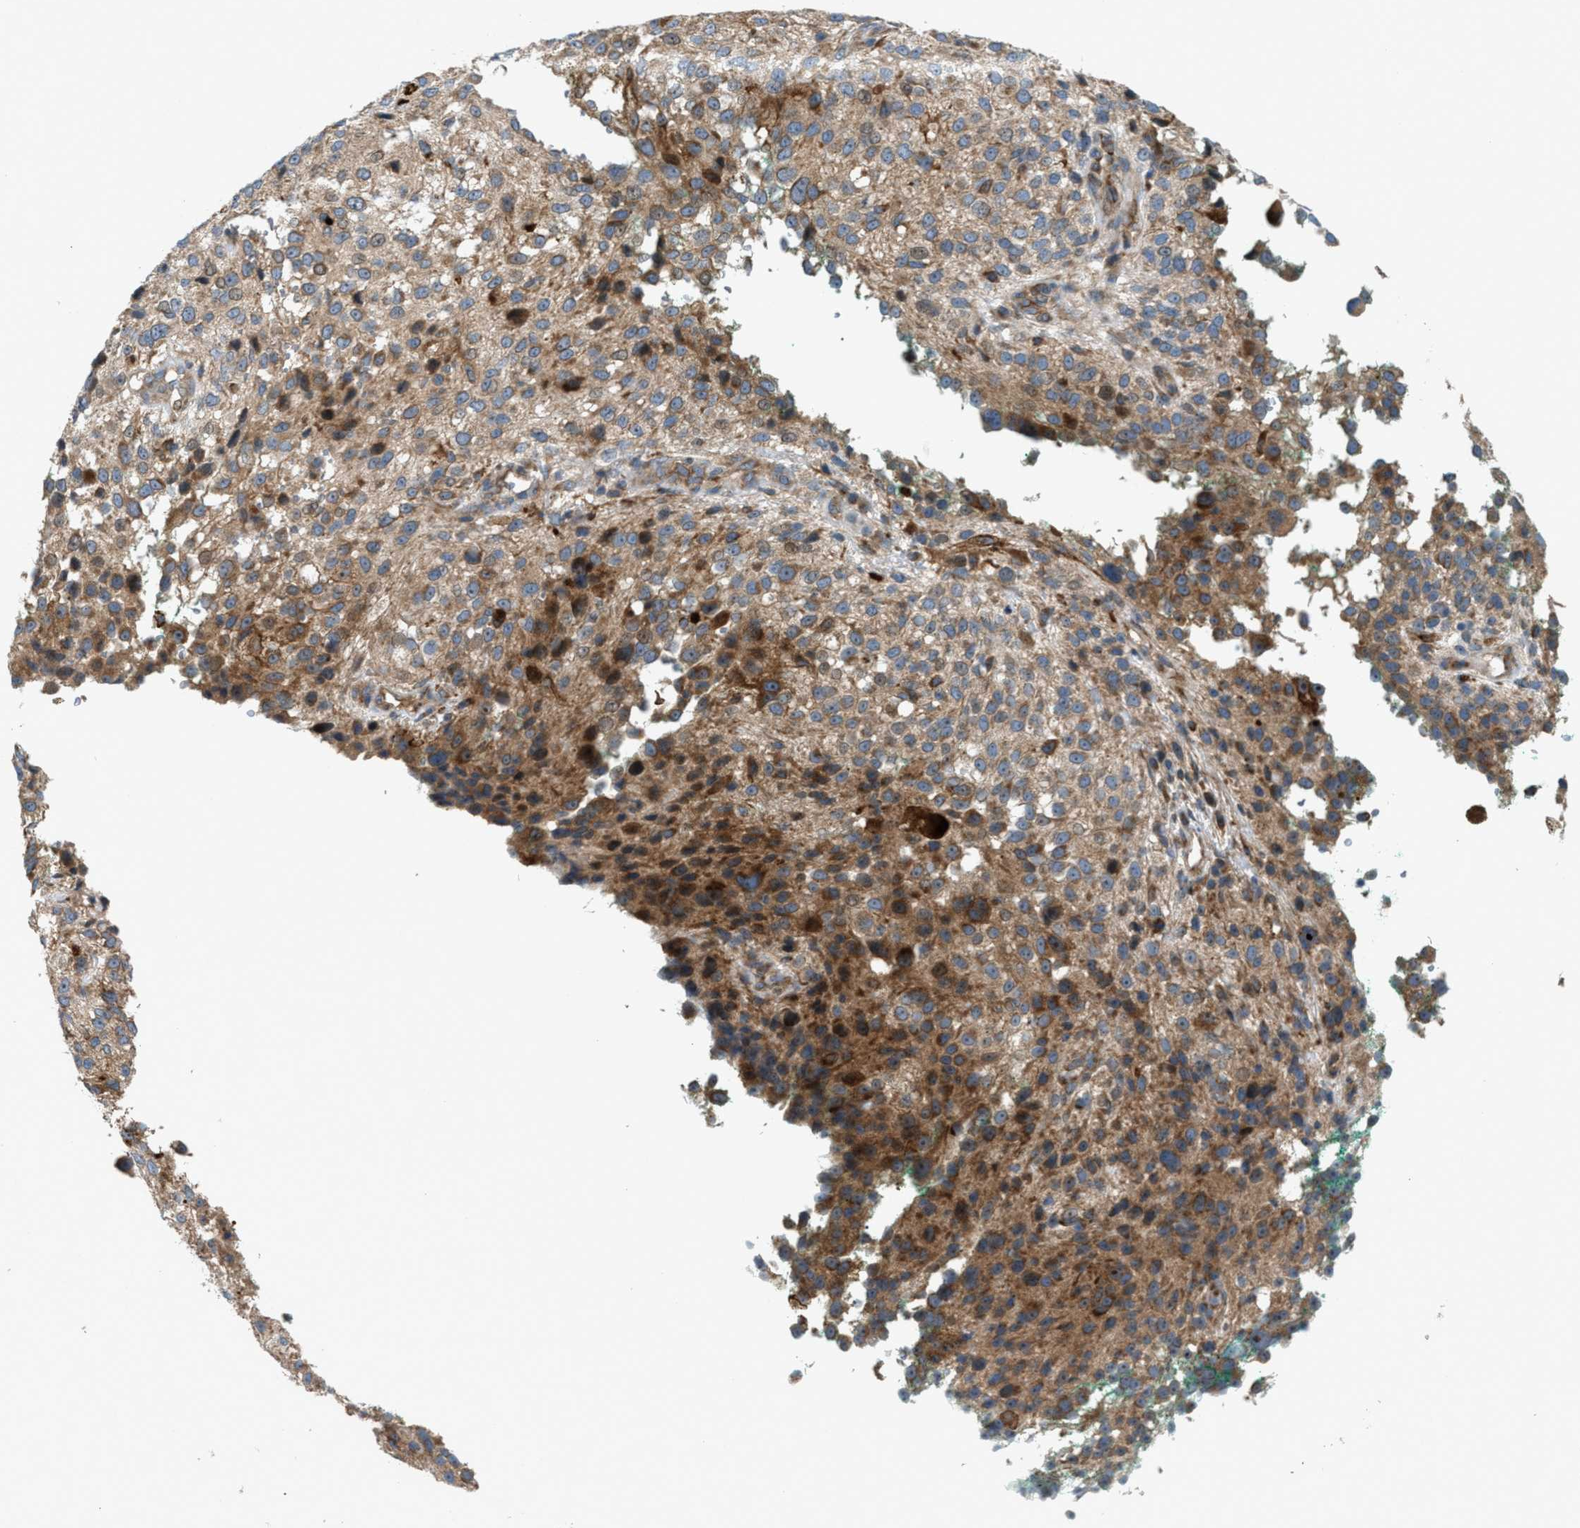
{"staining": {"intensity": "moderate", "quantity": ">75%", "location": "cytoplasmic/membranous"}, "tissue": "melanoma", "cell_type": "Tumor cells", "image_type": "cancer", "snomed": [{"axis": "morphology", "description": "Necrosis, NOS"}, {"axis": "morphology", "description": "Malignant melanoma, NOS"}, {"axis": "topography", "description": "Skin"}], "caption": "The image displays staining of malignant melanoma, revealing moderate cytoplasmic/membranous protein positivity (brown color) within tumor cells.", "gene": "CYB5D1", "patient": {"sex": "female", "age": 87}}